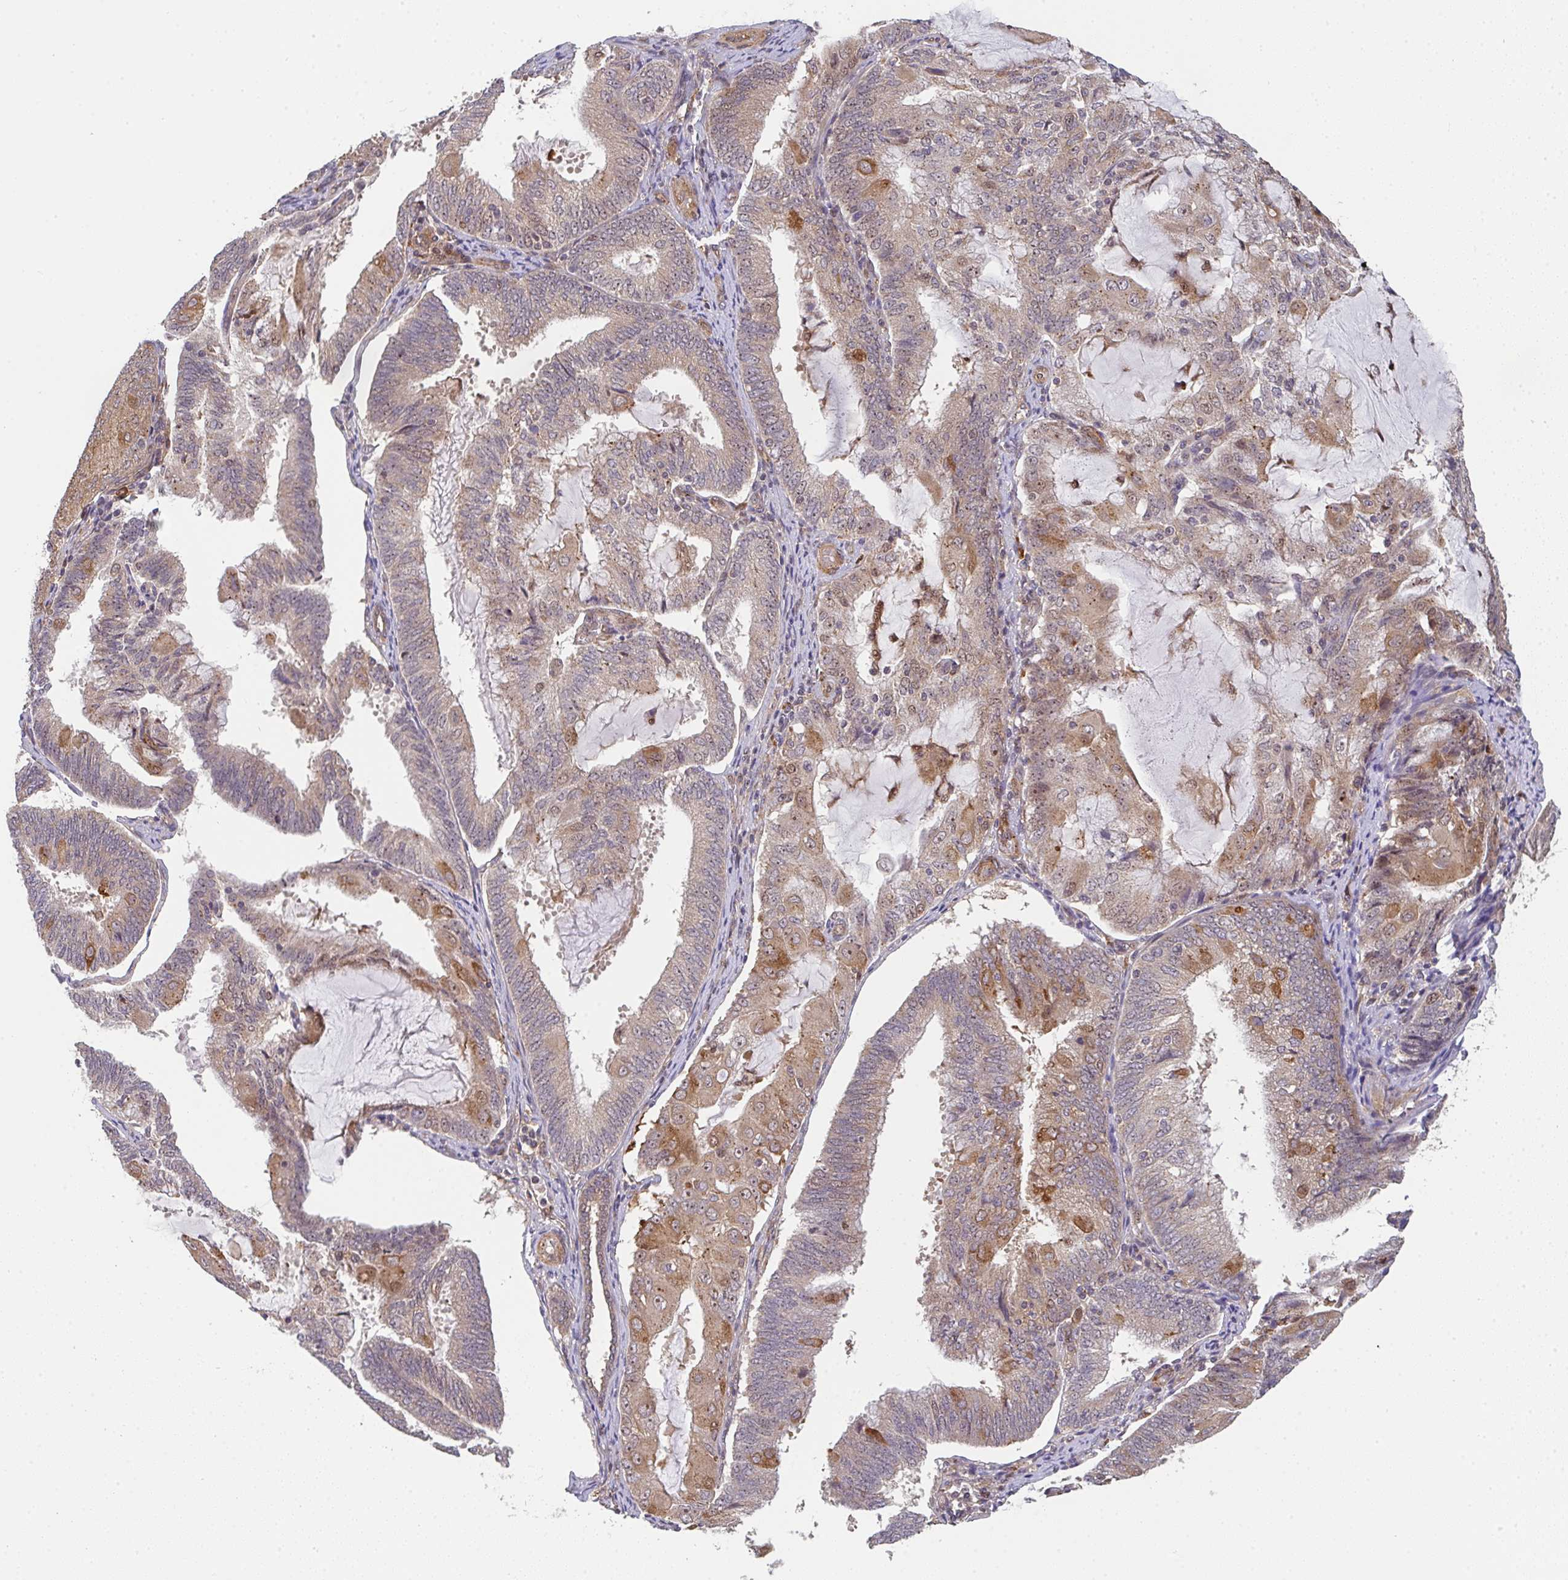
{"staining": {"intensity": "moderate", "quantity": "25%-75%", "location": "cytoplasmic/membranous,nuclear"}, "tissue": "endometrial cancer", "cell_type": "Tumor cells", "image_type": "cancer", "snomed": [{"axis": "morphology", "description": "Adenocarcinoma, NOS"}, {"axis": "topography", "description": "Endometrium"}], "caption": "A medium amount of moderate cytoplasmic/membranous and nuclear staining is identified in approximately 25%-75% of tumor cells in adenocarcinoma (endometrial) tissue.", "gene": "SIMC1", "patient": {"sex": "female", "age": 81}}